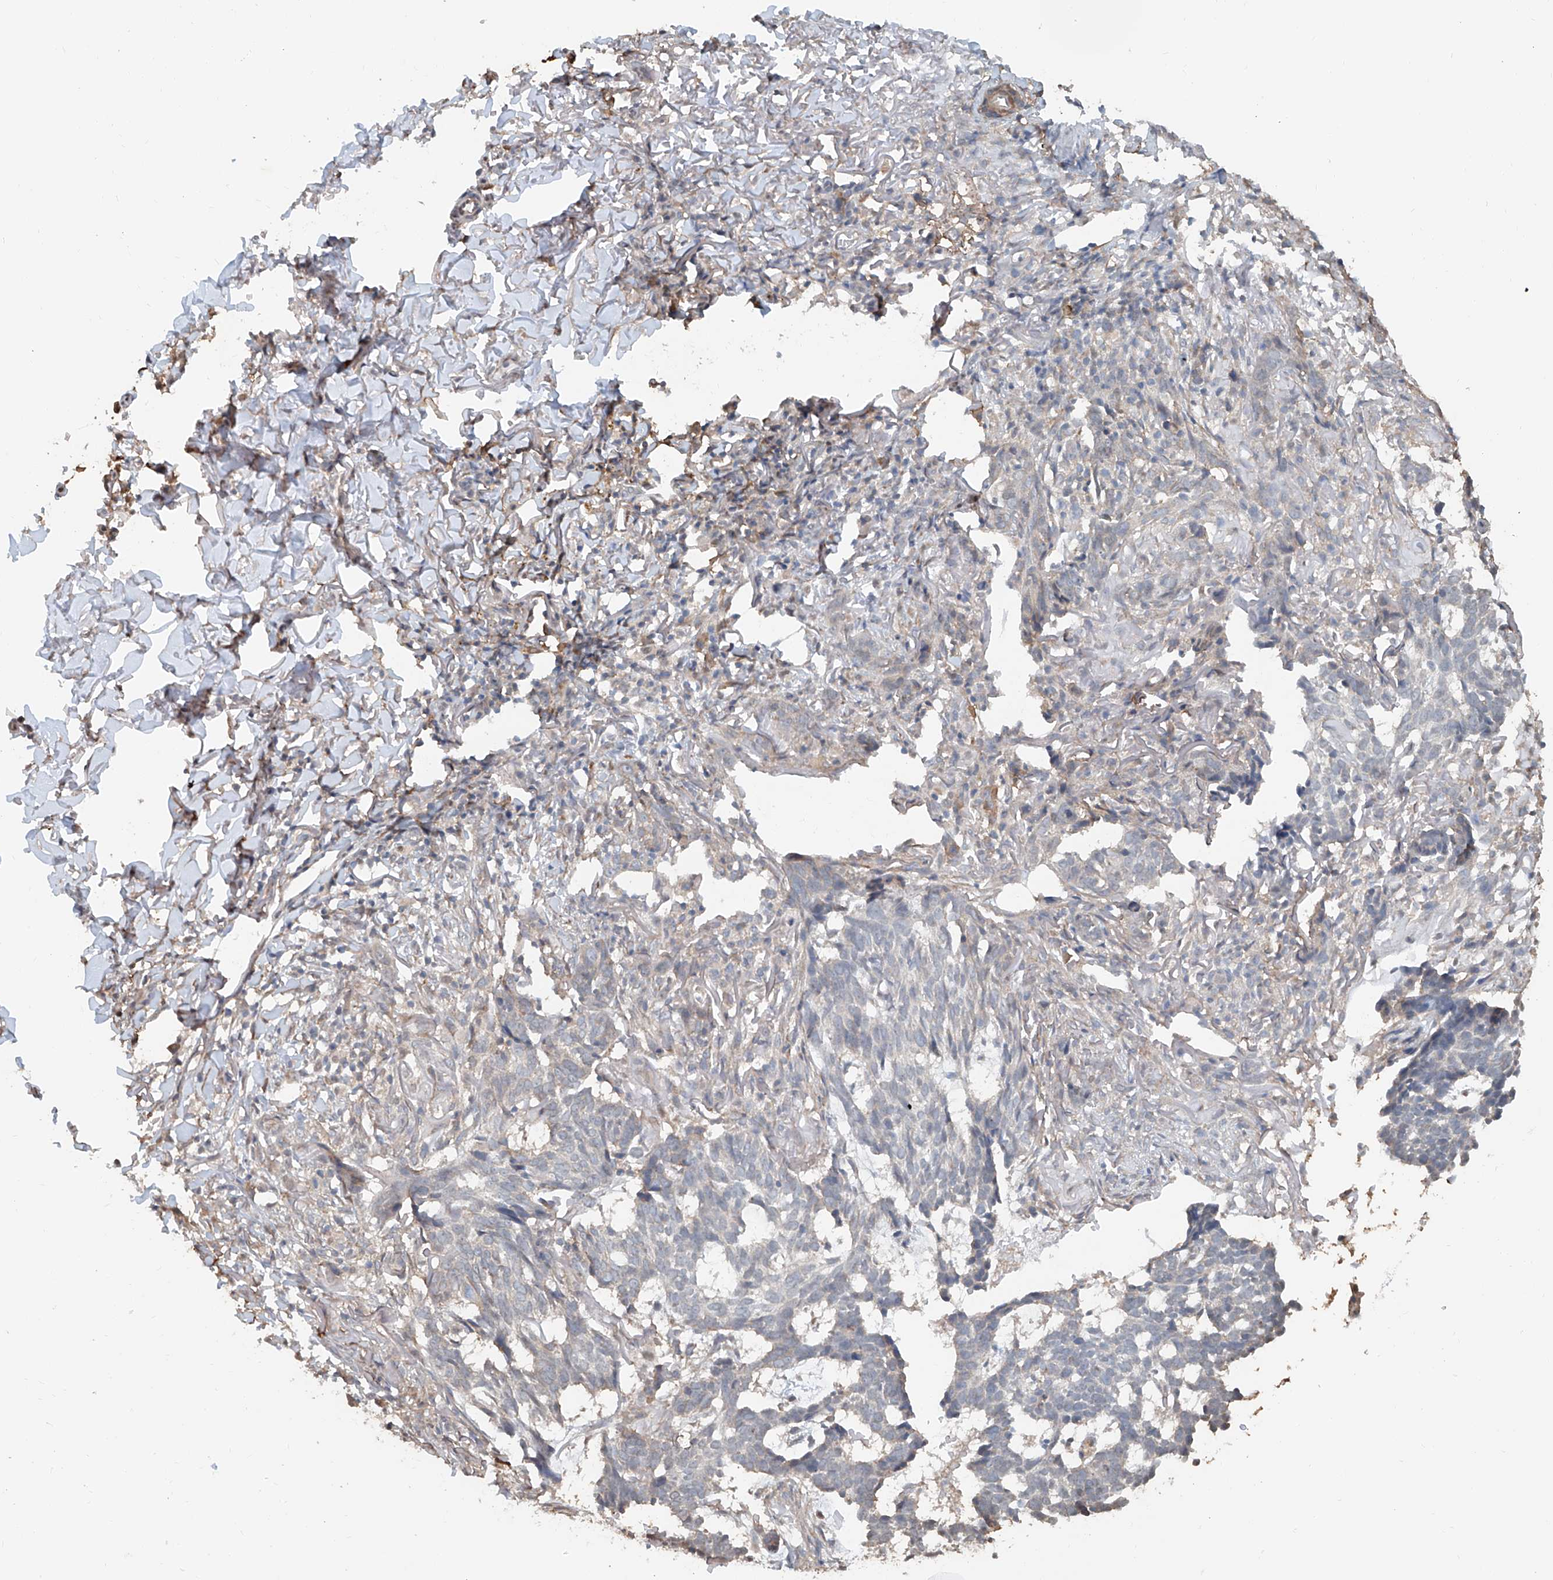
{"staining": {"intensity": "negative", "quantity": "none", "location": "none"}, "tissue": "skin cancer", "cell_type": "Tumor cells", "image_type": "cancer", "snomed": [{"axis": "morphology", "description": "Basal cell carcinoma"}, {"axis": "topography", "description": "Skin"}], "caption": "Immunohistochemical staining of human skin cancer (basal cell carcinoma) demonstrates no significant positivity in tumor cells.", "gene": "KCNK10", "patient": {"sex": "male", "age": 85}}